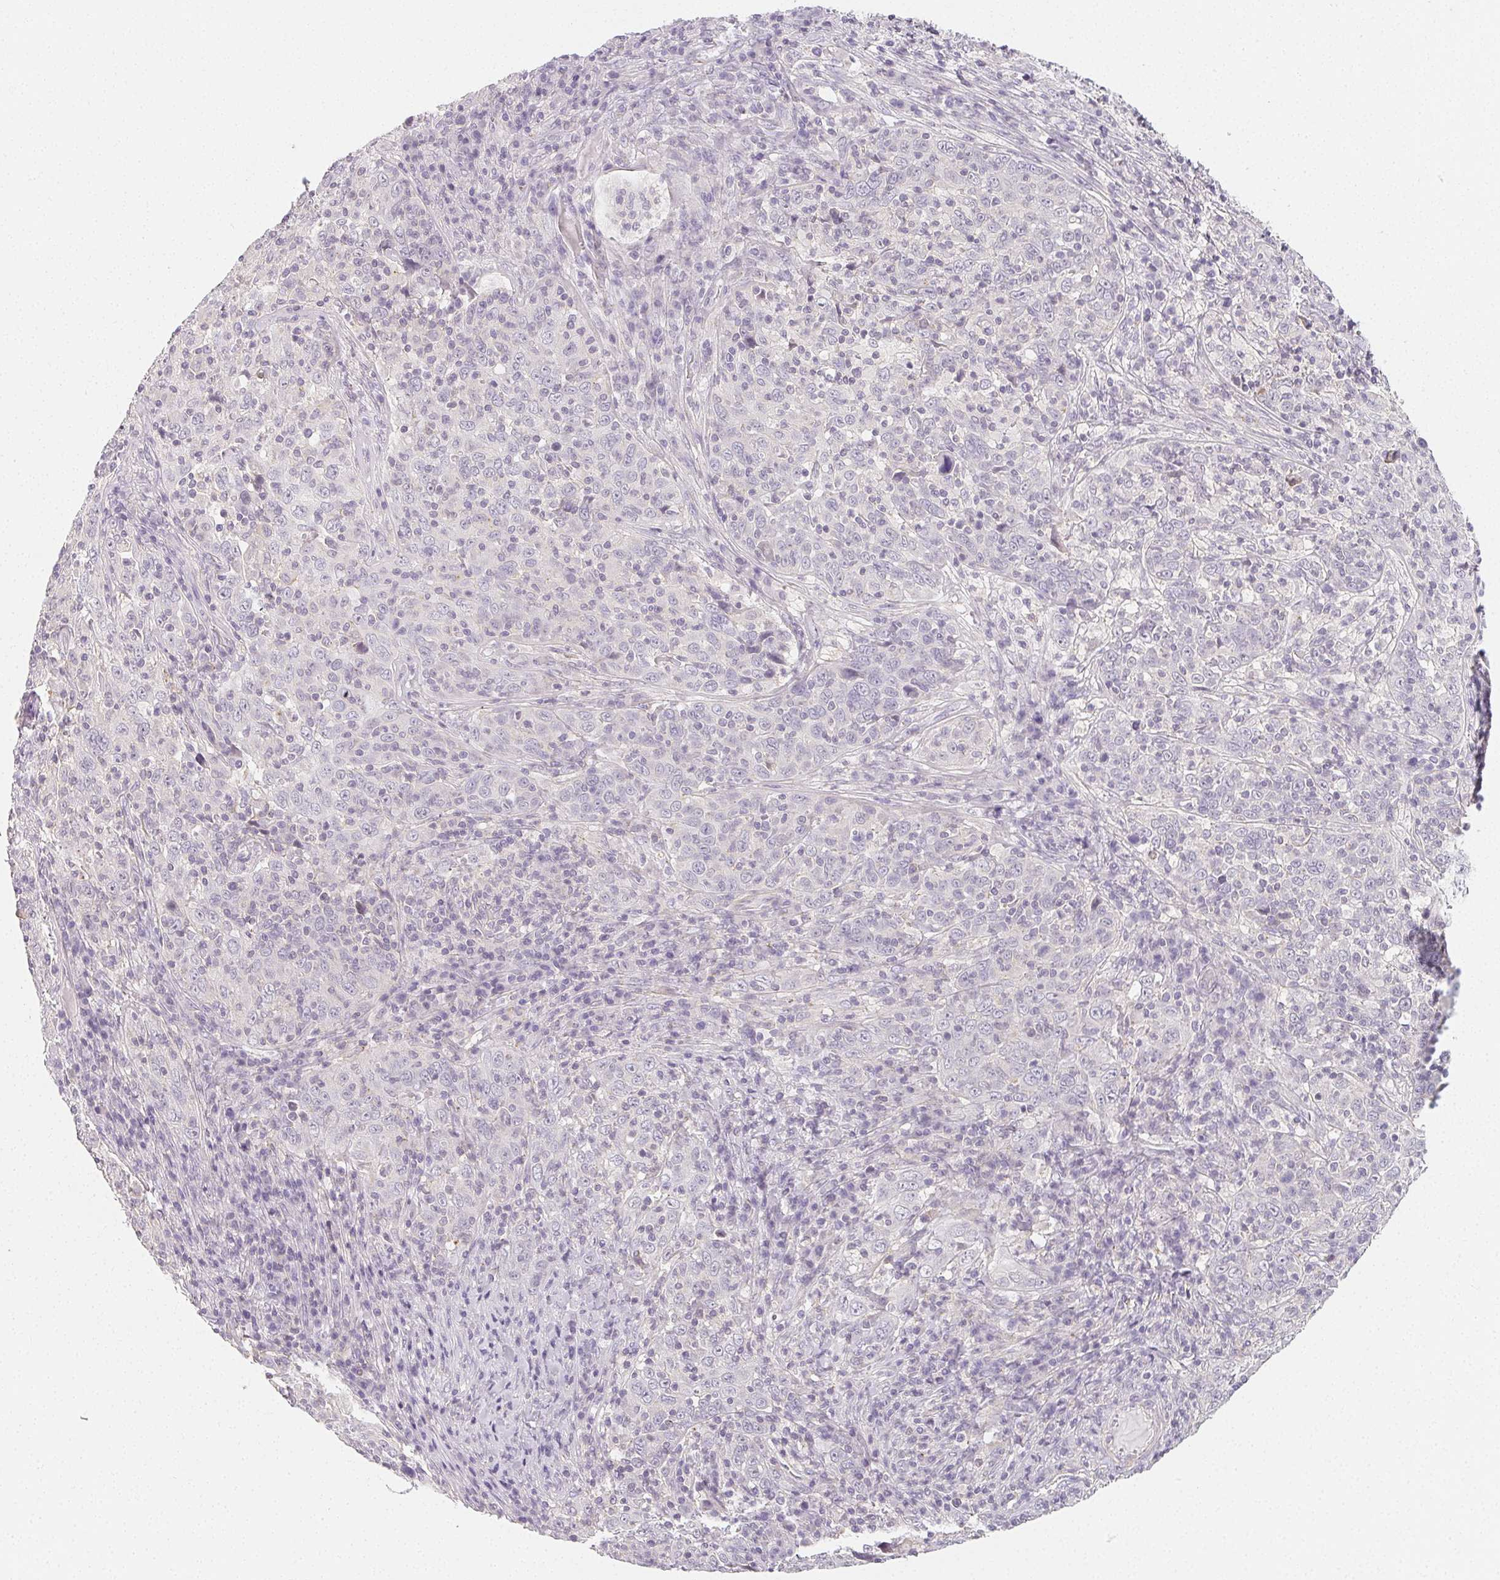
{"staining": {"intensity": "negative", "quantity": "none", "location": "none"}, "tissue": "cervical cancer", "cell_type": "Tumor cells", "image_type": "cancer", "snomed": [{"axis": "morphology", "description": "Squamous cell carcinoma, NOS"}, {"axis": "topography", "description": "Cervix"}], "caption": "A high-resolution micrograph shows immunohistochemistry (IHC) staining of squamous cell carcinoma (cervical), which displays no significant positivity in tumor cells.", "gene": "LRRC23", "patient": {"sex": "female", "age": 46}}